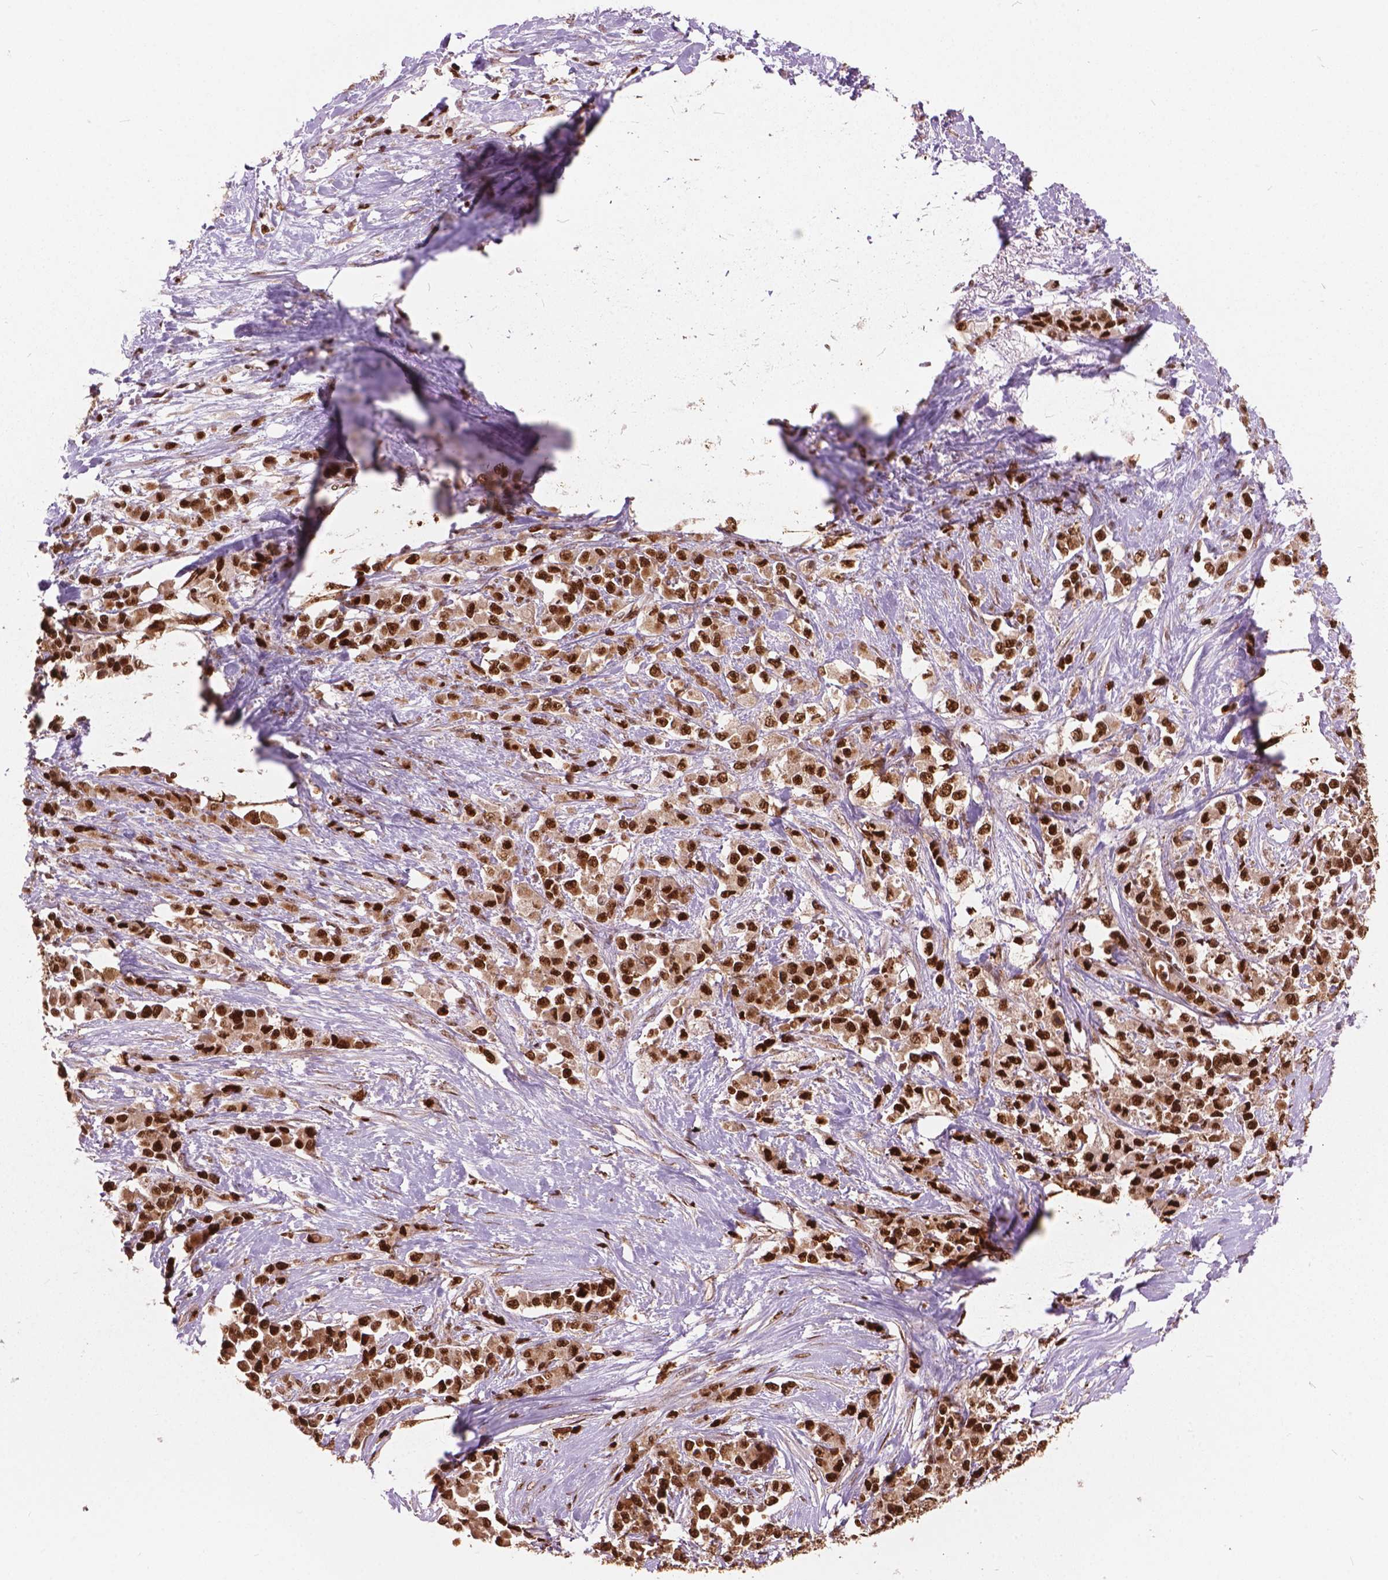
{"staining": {"intensity": "strong", "quantity": ">75%", "location": "cytoplasmic/membranous,nuclear"}, "tissue": "stomach cancer", "cell_type": "Tumor cells", "image_type": "cancer", "snomed": [{"axis": "morphology", "description": "Adenocarcinoma, NOS"}, {"axis": "topography", "description": "Stomach"}], "caption": "This is a histology image of immunohistochemistry staining of stomach cancer (adenocarcinoma), which shows strong expression in the cytoplasmic/membranous and nuclear of tumor cells.", "gene": "ANP32B", "patient": {"sex": "female", "age": 76}}